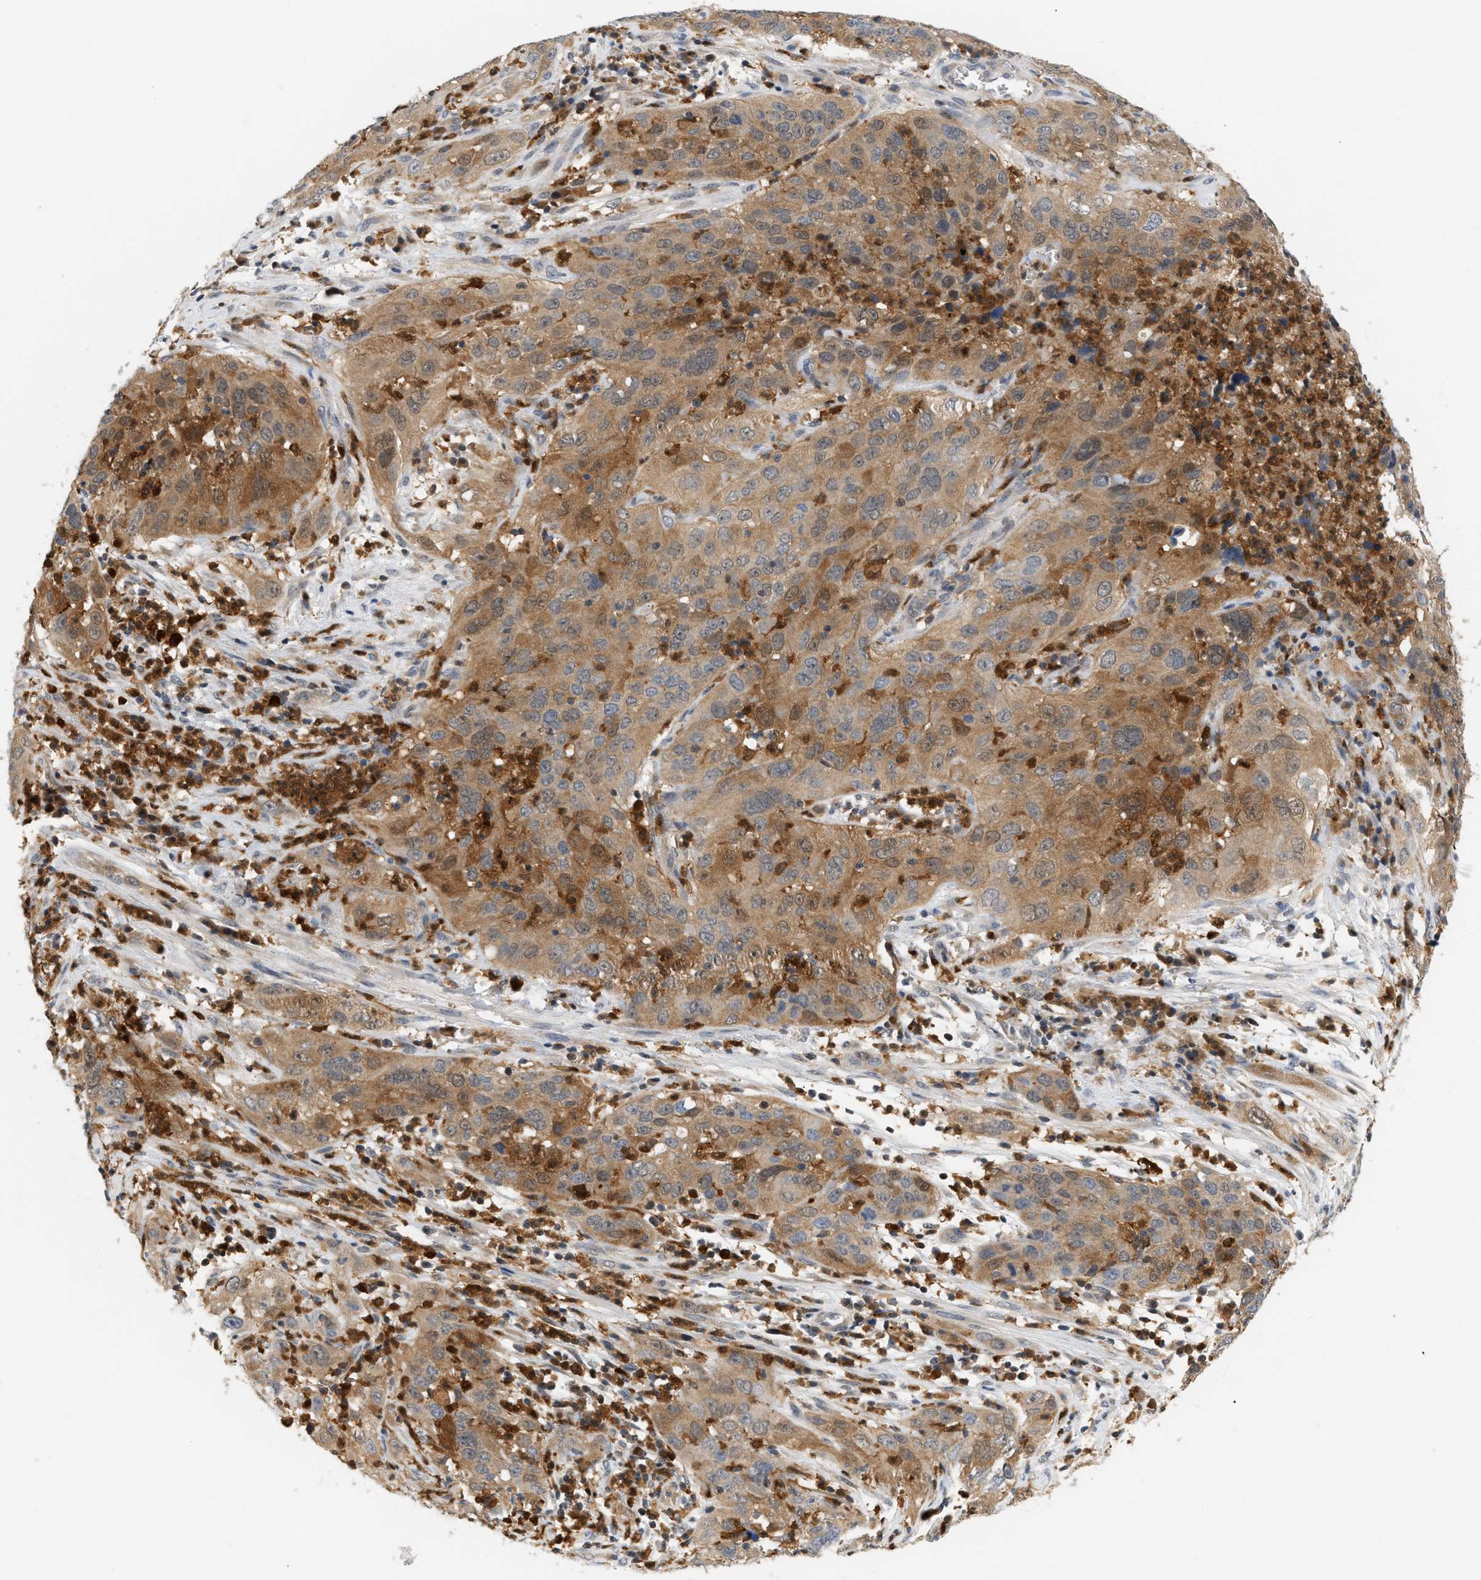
{"staining": {"intensity": "moderate", "quantity": ">75%", "location": "cytoplasmic/membranous"}, "tissue": "cervical cancer", "cell_type": "Tumor cells", "image_type": "cancer", "snomed": [{"axis": "morphology", "description": "Squamous cell carcinoma, NOS"}, {"axis": "topography", "description": "Cervix"}], "caption": "Tumor cells exhibit medium levels of moderate cytoplasmic/membranous expression in approximately >75% of cells in squamous cell carcinoma (cervical).", "gene": "PYCARD", "patient": {"sex": "female", "age": 32}}